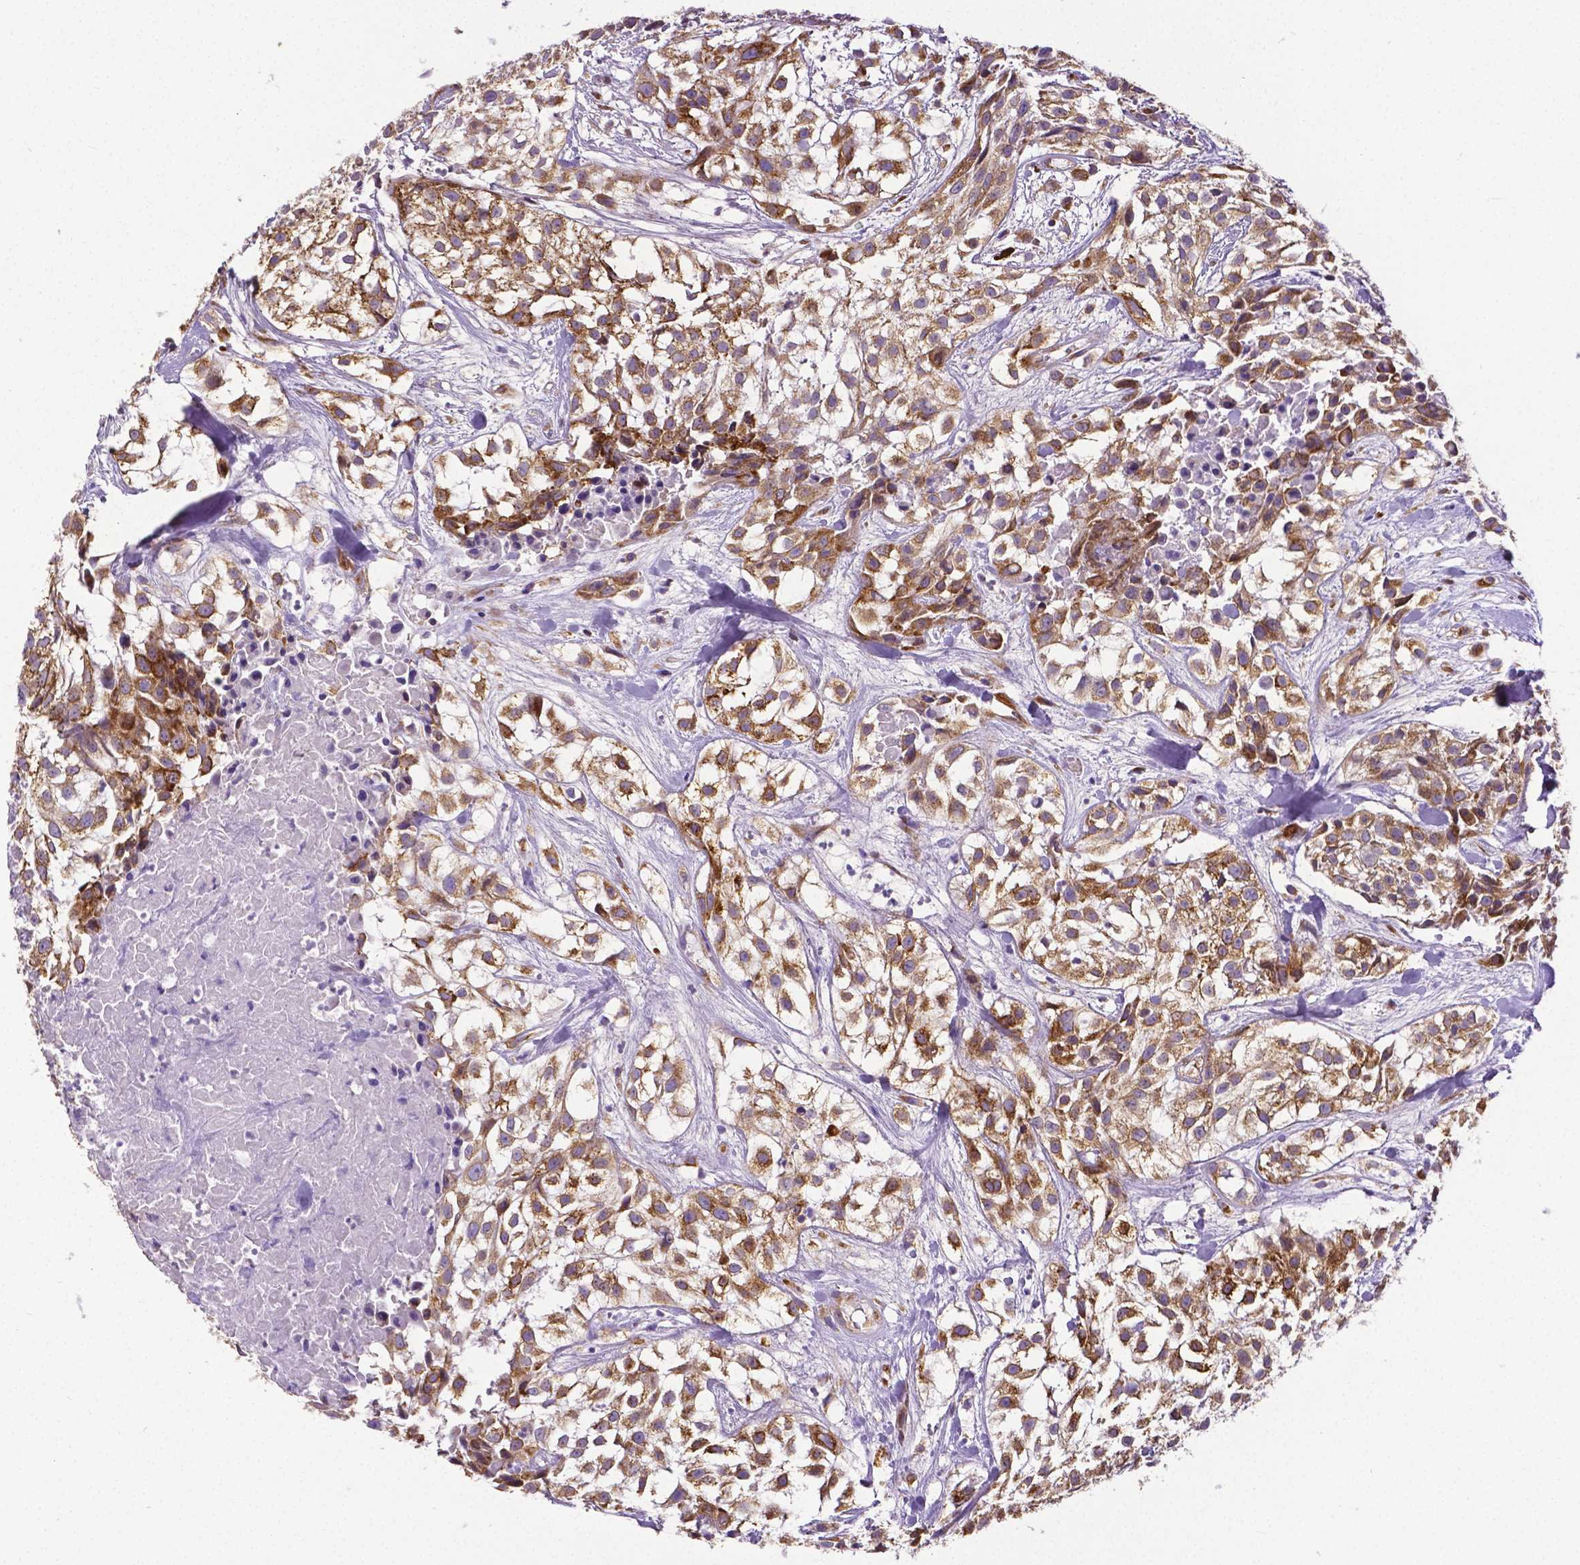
{"staining": {"intensity": "moderate", "quantity": ">75%", "location": "cytoplasmic/membranous"}, "tissue": "urothelial cancer", "cell_type": "Tumor cells", "image_type": "cancer", "snomed": [{"axis": "morphology", "description": "Urothelial carcinoma, High grade"}, {"axis": "topography", "description": "Urinary bladder"}], "caption": "Urothelial cancer stained with a brown dye demonstrates moderate cytoplasmic/membranous positive staining in about >75% of tumor cells.", "gene": "MTDH", "patient": {"sex": "male", "age": 56}}